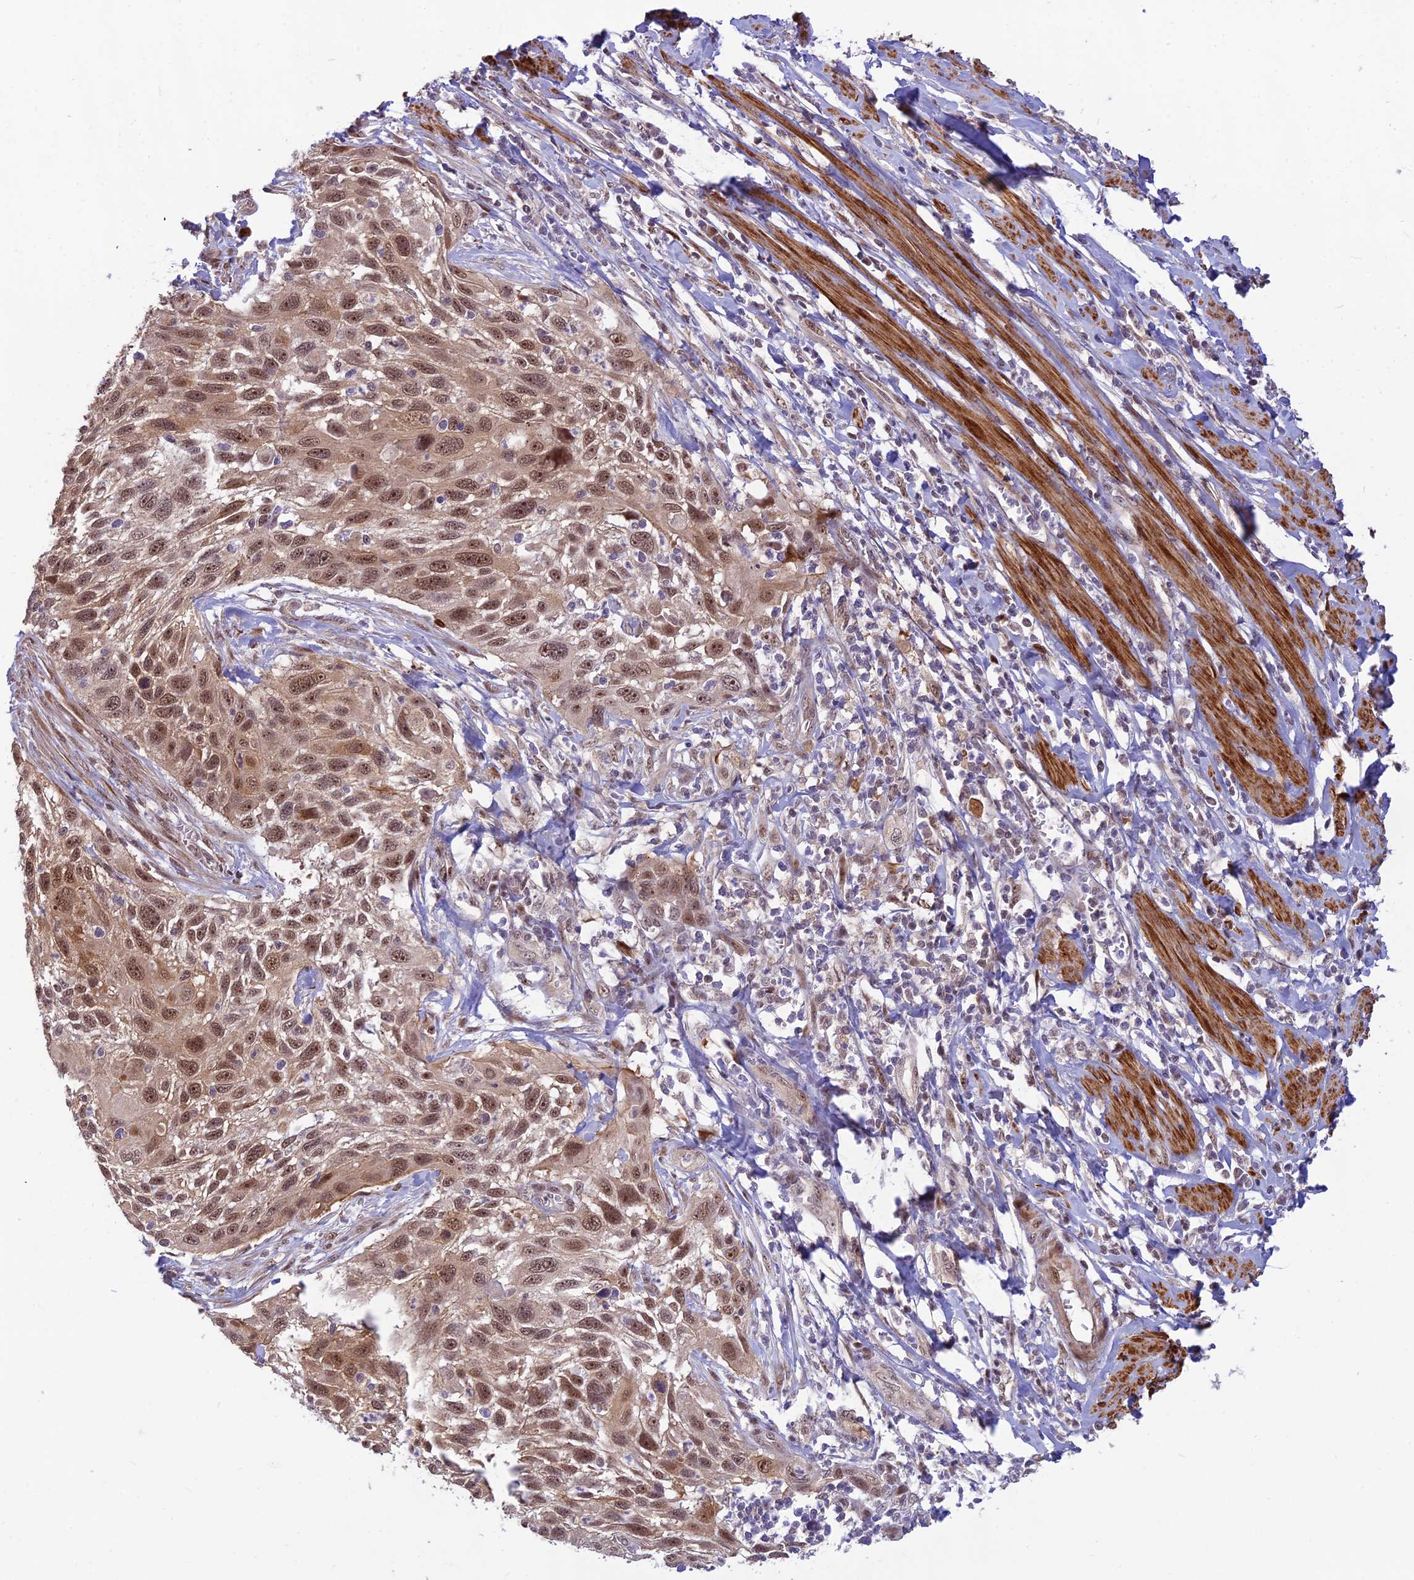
{"staining": {"intensity": "moderate", "quantity": ">75%", "location": "cytoplasmic/membranous,nuclear"}, "tissue": "cervical cancer", "cell_type": "Tumor cells", "image_type": "cancer", "snomed": [{"axis": "morphology", "description": "Squamous cell carcinoma, NOS"}, {"axis": "topography", "description": "Cervix"}], "caption": "There is medium levels of moderate cytoplasmic/membranous and nuclear expression in tumor cells of cervical cancer, as demonstrated by immunohistochemical staining (brown color).", "gene": "ASPDH", "patient": {"sex": "female", "age": 70}}